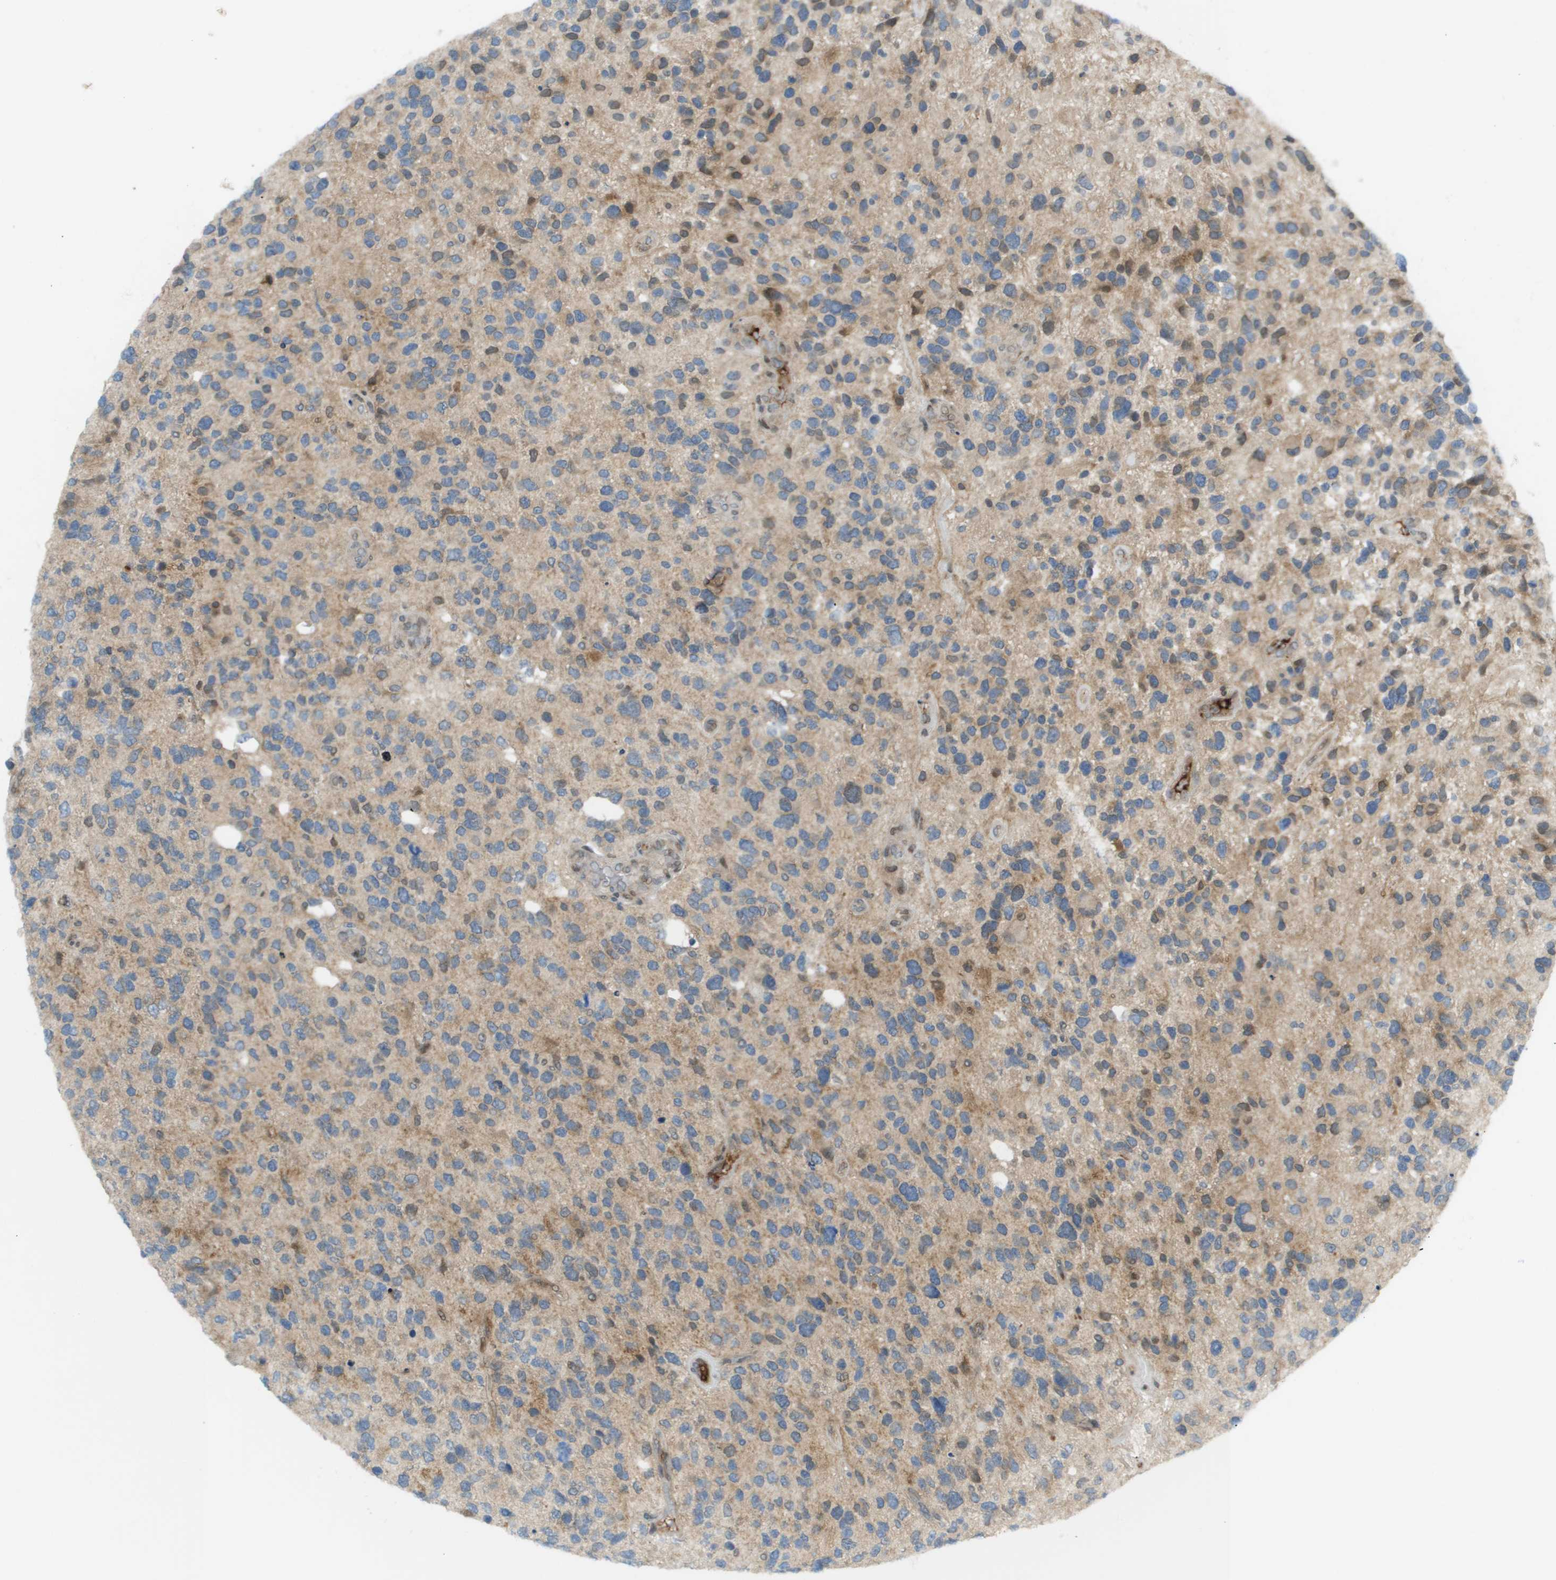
{"staining": {"intensity": "moderate", "quantity": "25%-75%", "location": "cytoplasmic/membranous"}, "tissue": "glioma", "cell_type": "Tumor cells", "image_type": "cancer", "snomed": [{"axis": "morphology", "description": "Glioma, malignant, High grade"}, {"axis": "topography", "description": "Brain"}], "caption": "An immunohistochemistry (IHC) image of neoplastic tissue is shown. Protein staining in brown highlights moderate cytoplasmic/membranous positivity in high-grade glioma (malignant) within tumor cells. The protein is shown in brown color, while the nuclei are stained blue.", "gene": "CACNB4", "patient": {"sex": "female", "age": 58}}